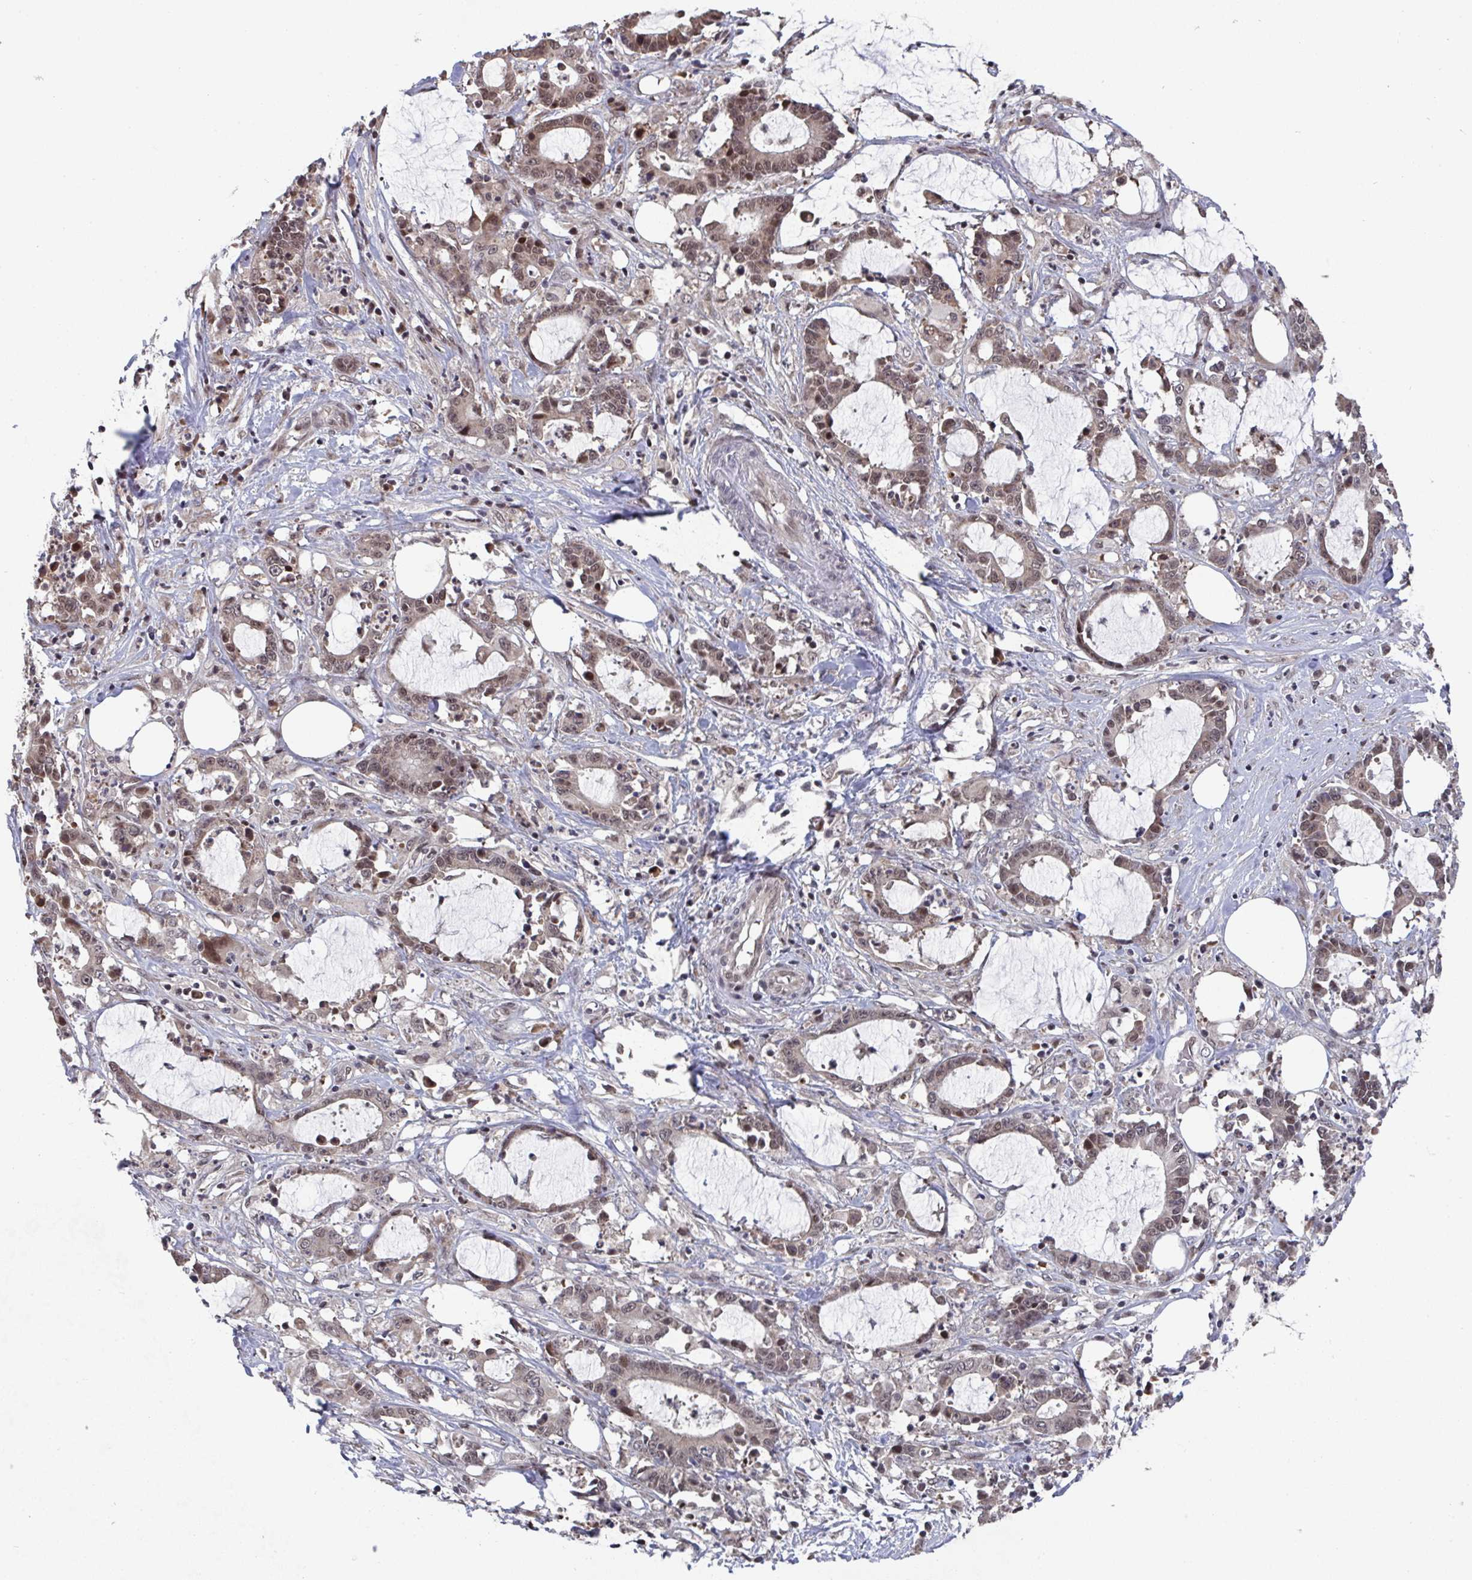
{"staining": {"intensity": "moderate", "quantity": ">75%", "location": "cytoplasmic/membranous,nuclear"}, "tissue": "stomach cancer", "cell_type": "Tumor cells", "image_type": "cancer", "snomed": [{"axis": "morphology", "description": "Adenocarcinoma, NOS"}, {"axis": "topography", "description": "Stomach, upper"}], "caption": "Brown immunohistochemical staining in adenocarcinoma (stomach) shows moderate cytoplasmic/membranous and nuclear expression in about >75% of tumor cells.", "gene": "JMJD1C", "patient": {"sex": "male", "age": 68}}